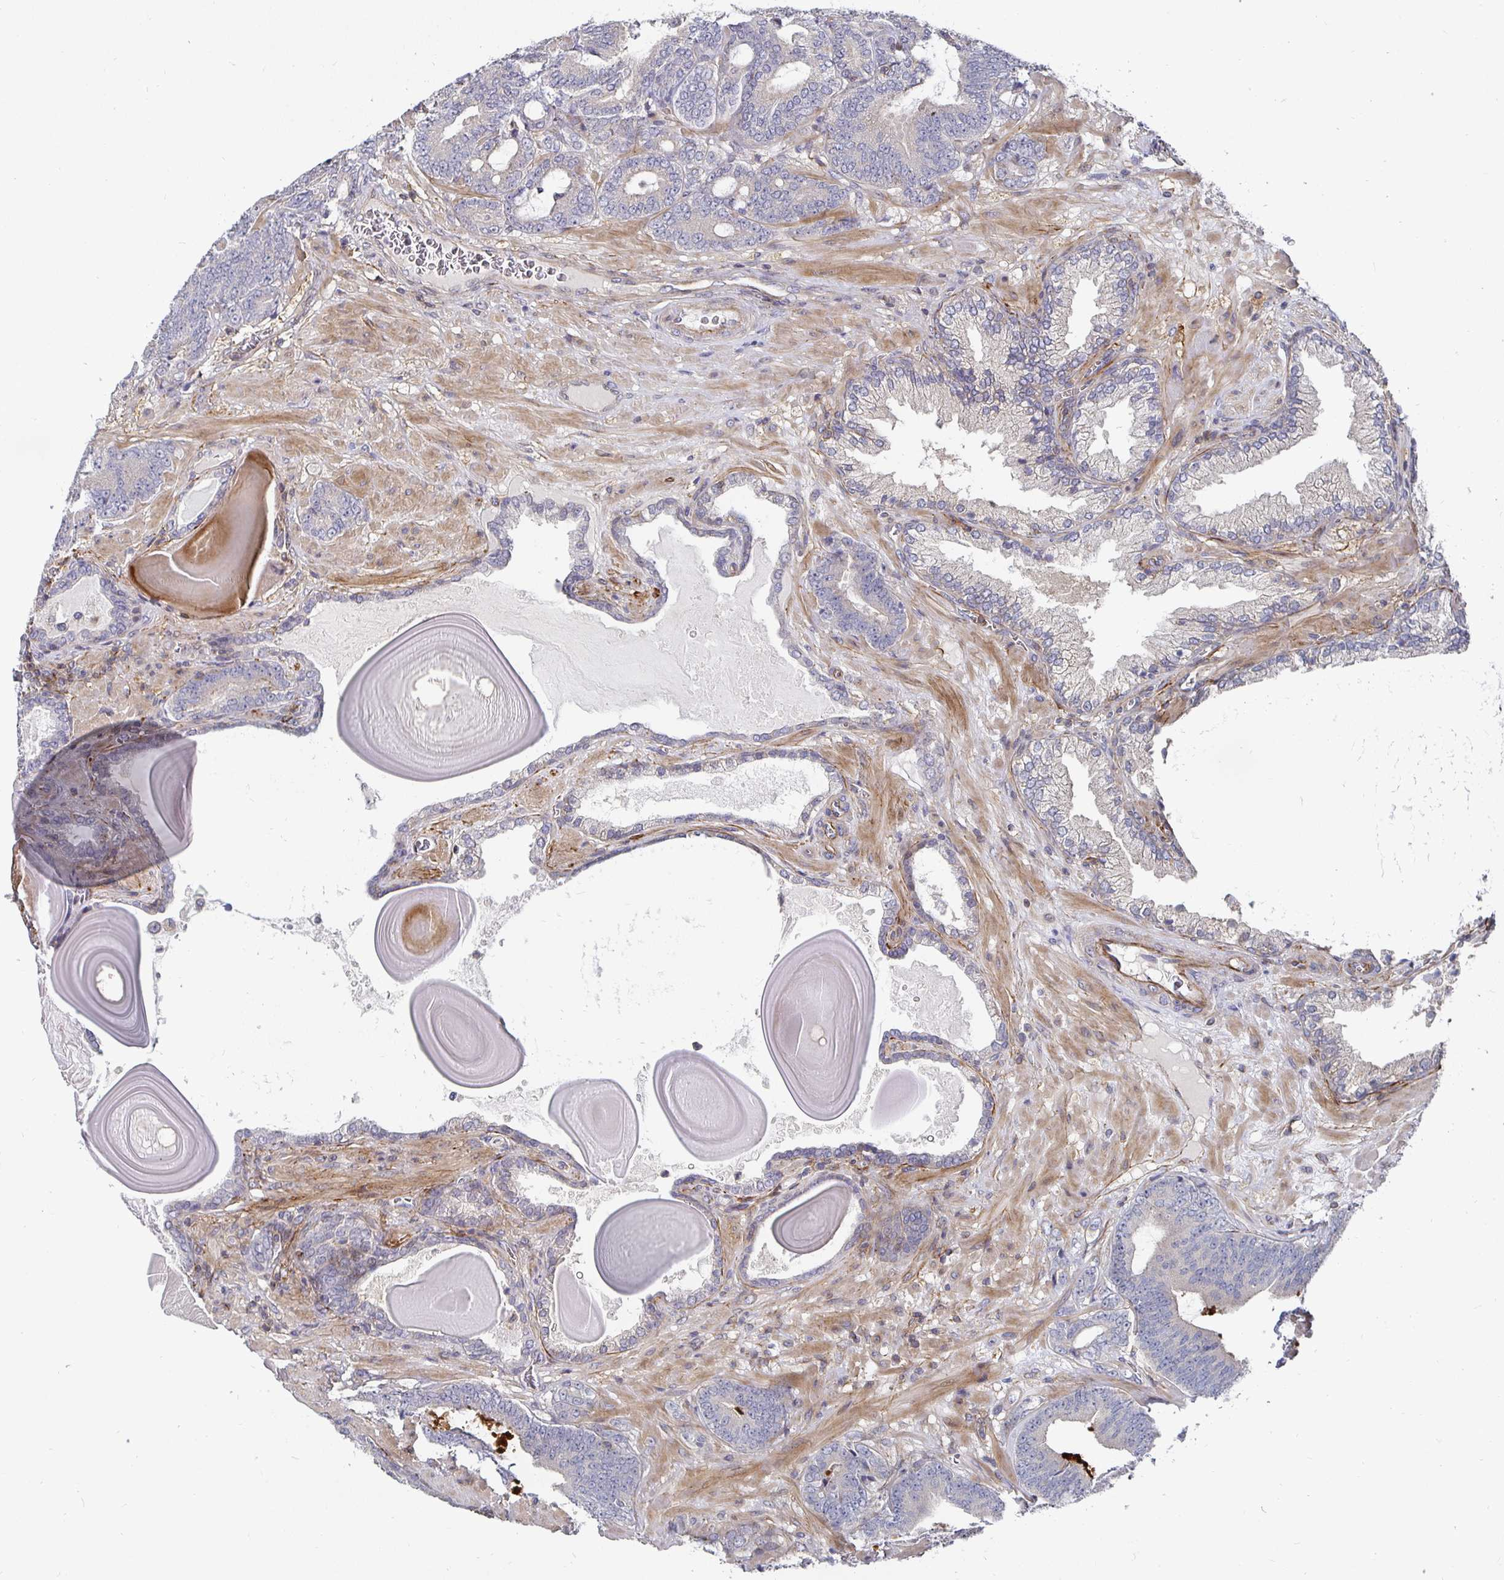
{"staining": {"intensity": "negative", "quantity": "none", "location": "none"}, "tissue": "prostate cancer", "cell_type": "Tumor cells", "image_type": "cancer", "snomed": [{"axis": "morphology", "description": "Adenocarcinoma, High grade"}, {"axis": "topography", "description": "Prostate"}], "caption": "Immunohistochemistry (IHC) photomicrograph of neoplastic tissue: prostate cancer (adenocarcinoma (high-grade)) stained with DAB reveals no significant protein staining in tumor cells.", "gene": "GJA4", "patient": {"sex": "male", "age": 62}}